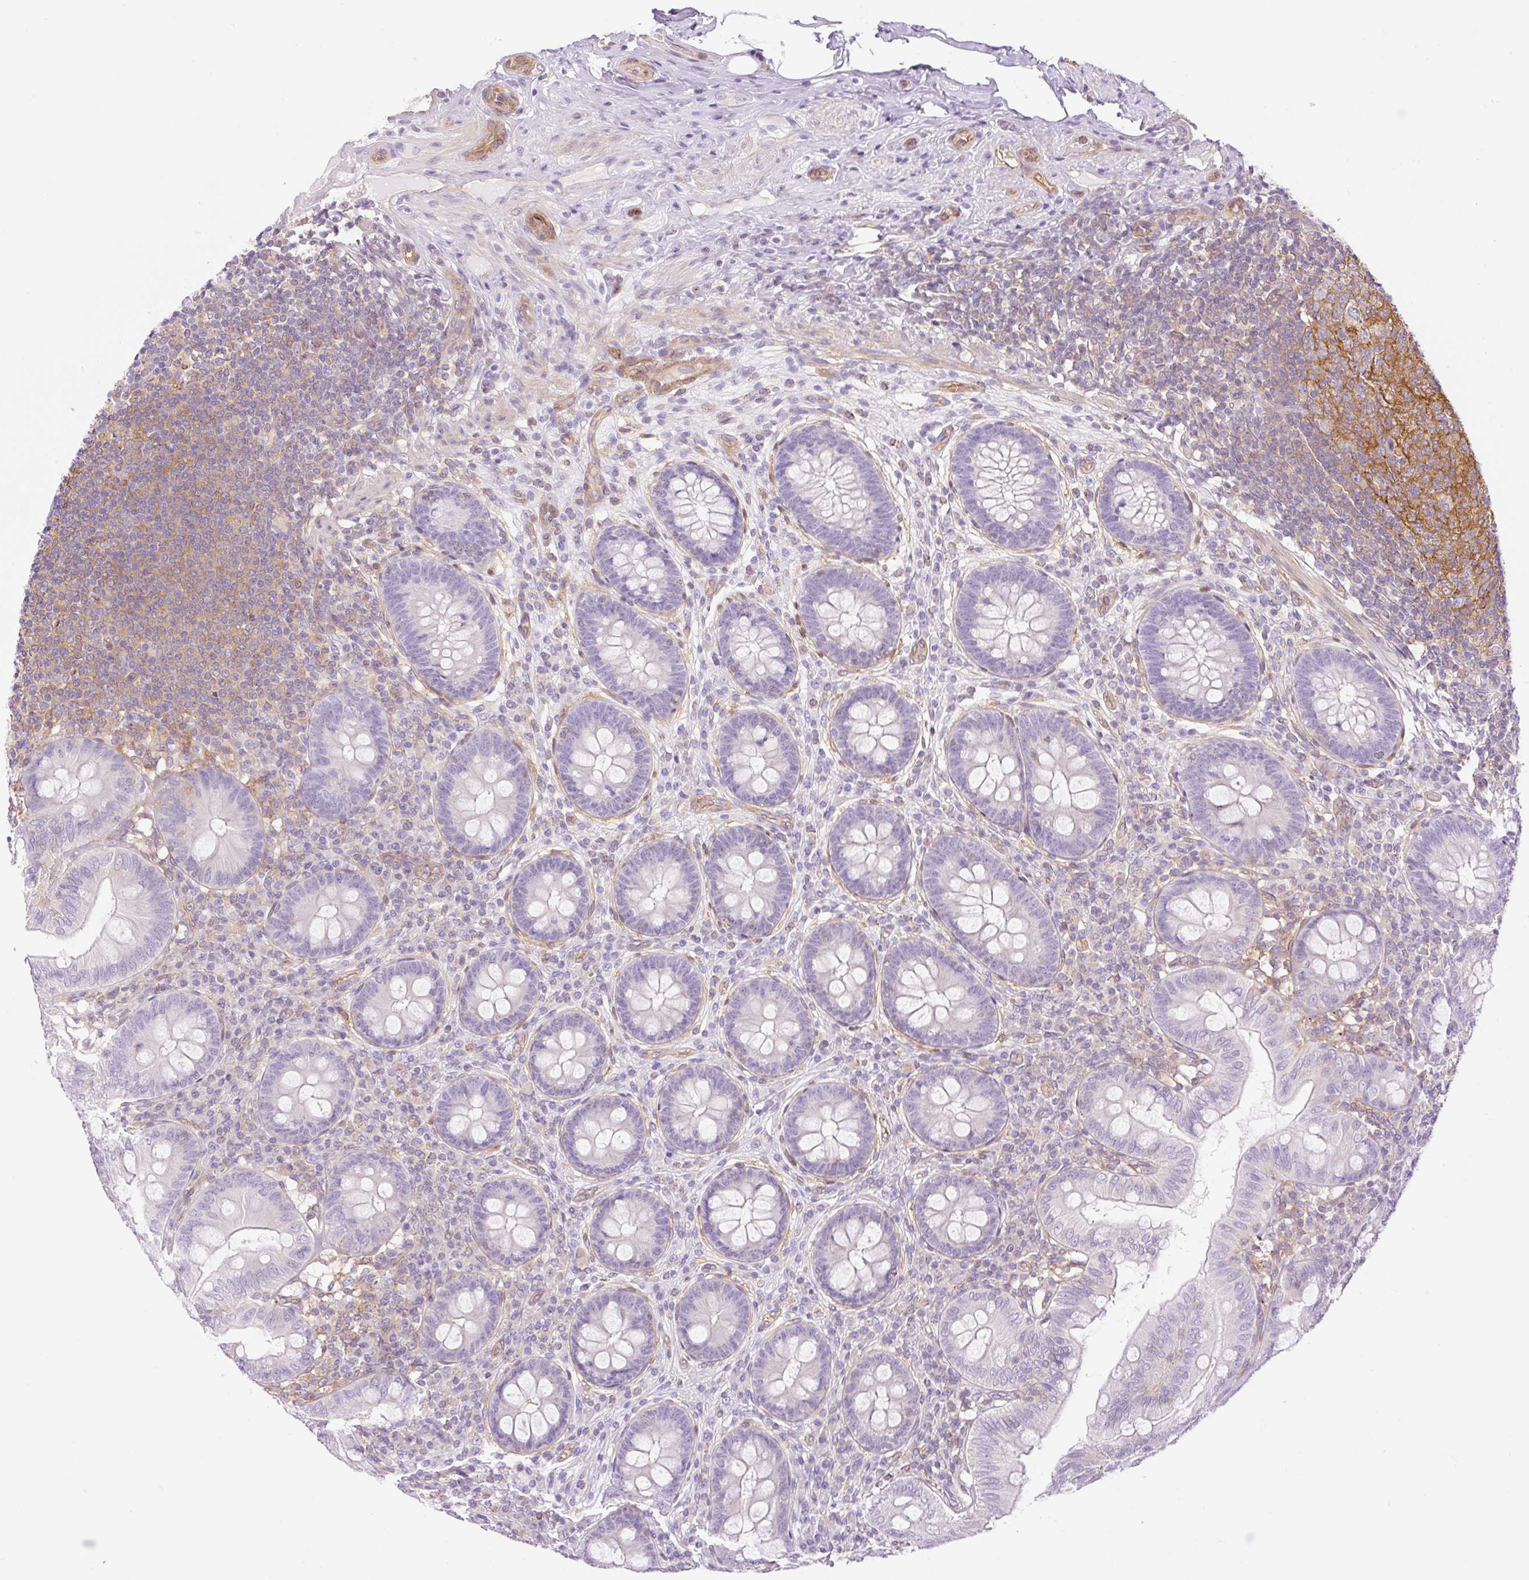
{"staining": {"intensity": "negative", "quantity": "none", "location": "none"}, "tissue": "appendix", "cell_type": "Glandular cells", "image_type": "normal", "snomed": [{"axis": "morphology", "description": "Normal tissue, NOS"}, {"axis": "topography", "description": "Appendix"}], "caption": "A photomicrograph of appendix stained for a protein demonstrates no brown staining in glandular cells. (IHC, brightfield microscopy, high magnification).", "gene": "EHD1", "patient": {"sex": "male", "age": 71}}